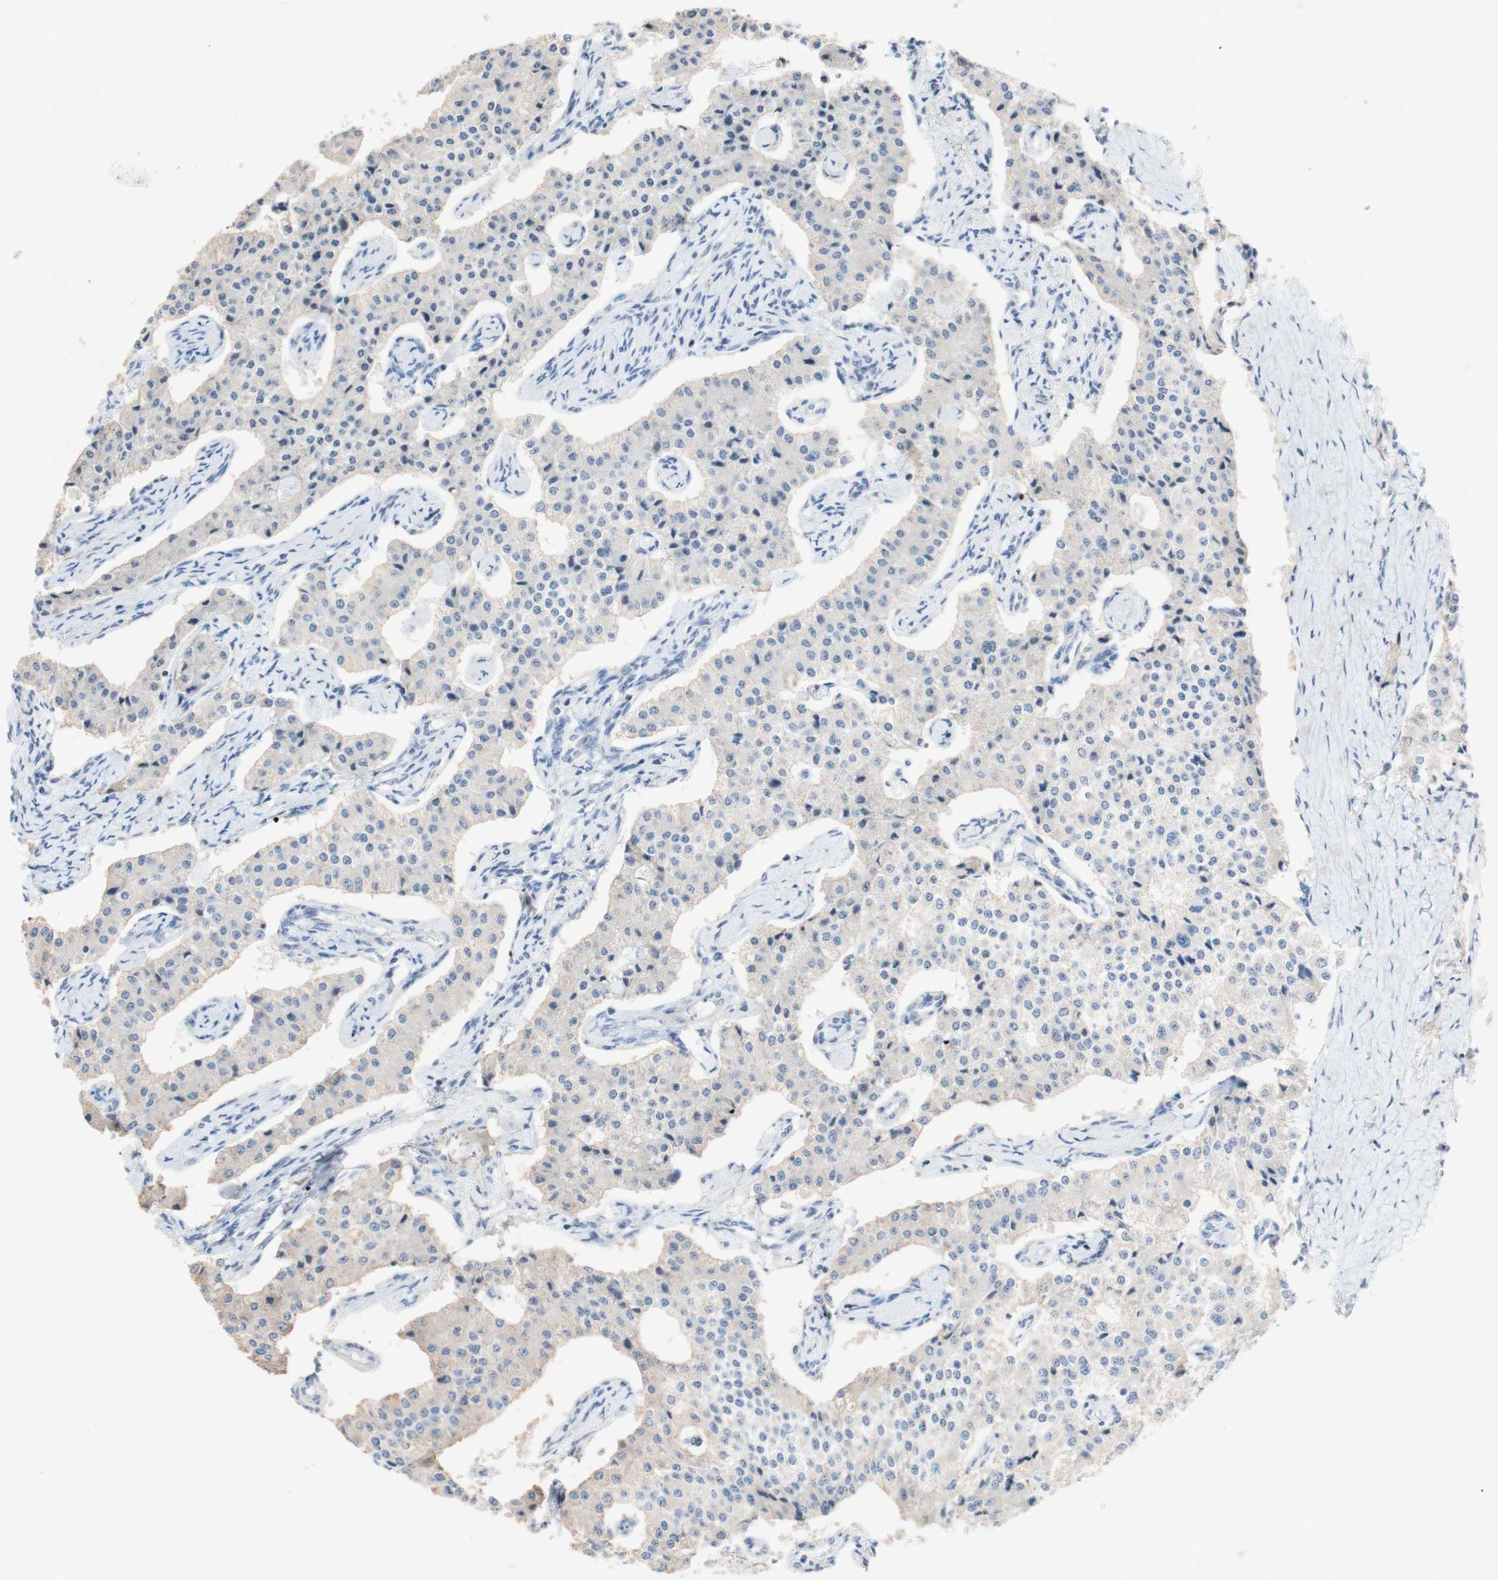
{"staining": {"intensity": "weak", "quantity": ">75%", "location": "cytoplasmic/membranous"}, "tissue": "carcinoid", "cell_type": "Tumor cells", "image_type": "cancer", "snomed": [{"axis": "morphology", "description": "Carcinoid, malignant, NOS"}, {"axis": "topography", "description": "Colon"}], "caption": "Immunohistochemical staining of human carcinoid reveals low levels of weak cytoplasmic/membranous protein expression in approximately >75% of tumor cells.", "gene": "PACSIN1", "patient": {"sex": "female", "age": 52}}